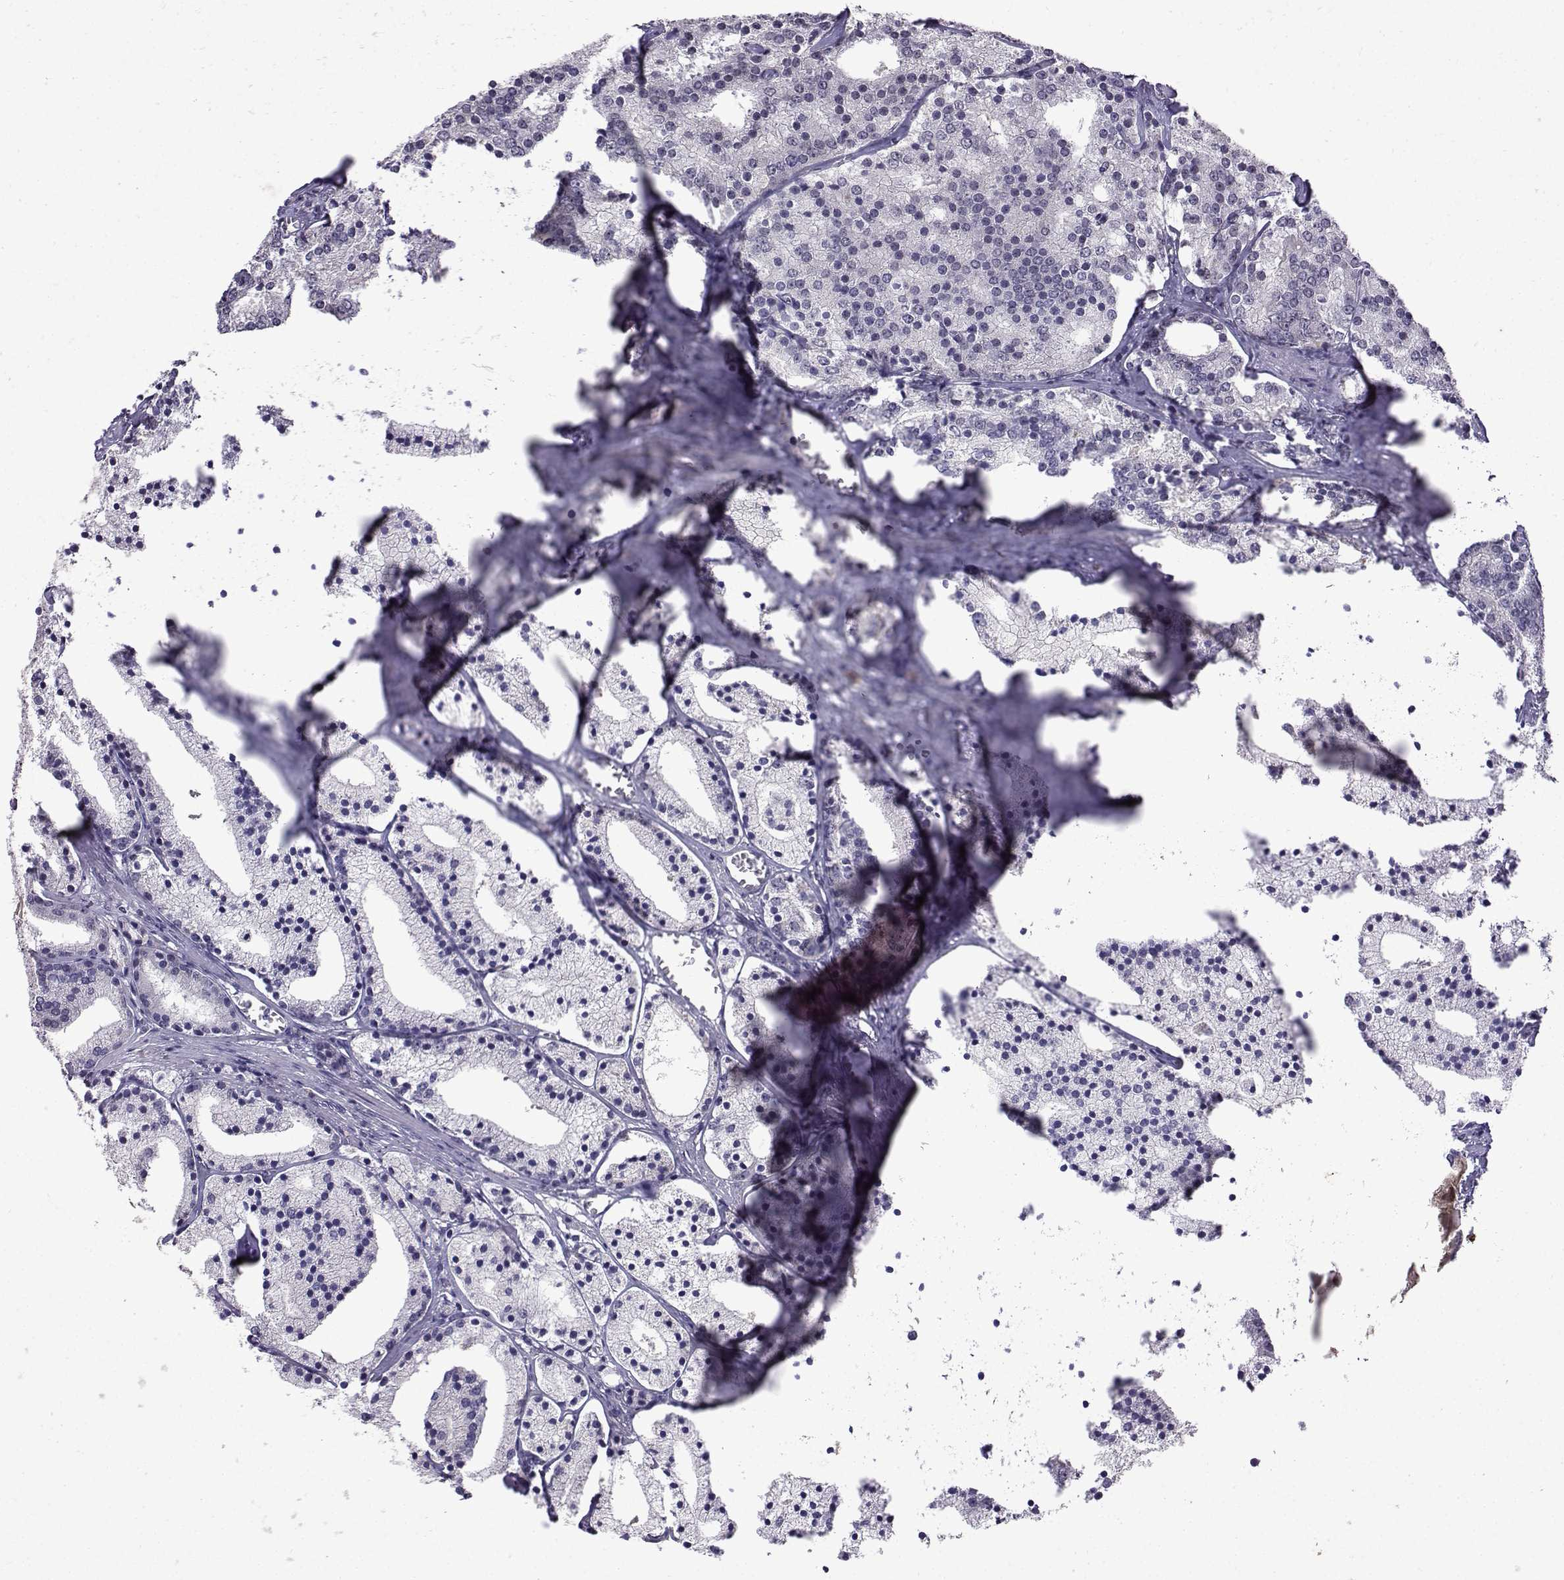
{"staining": {"intensity": "negative", "quantity": "none", "location": "none"}, "tissue": "prostate cancer", "cell_type": "Tumor cells", "image_type": "cancer", "snomed": [{"axis": "morphology", "description": "Adenocarcinoma, NOS"}, {"axis": "topography", "description": "Prostate"}], "caption": "This is an immunohistochemistry (IHC) histopathology image of adenocarcinoma (prostate). There is no positivity in tumor cells.", "gene": "CCL28", "patient": {"sex": "male", "age": 69}}